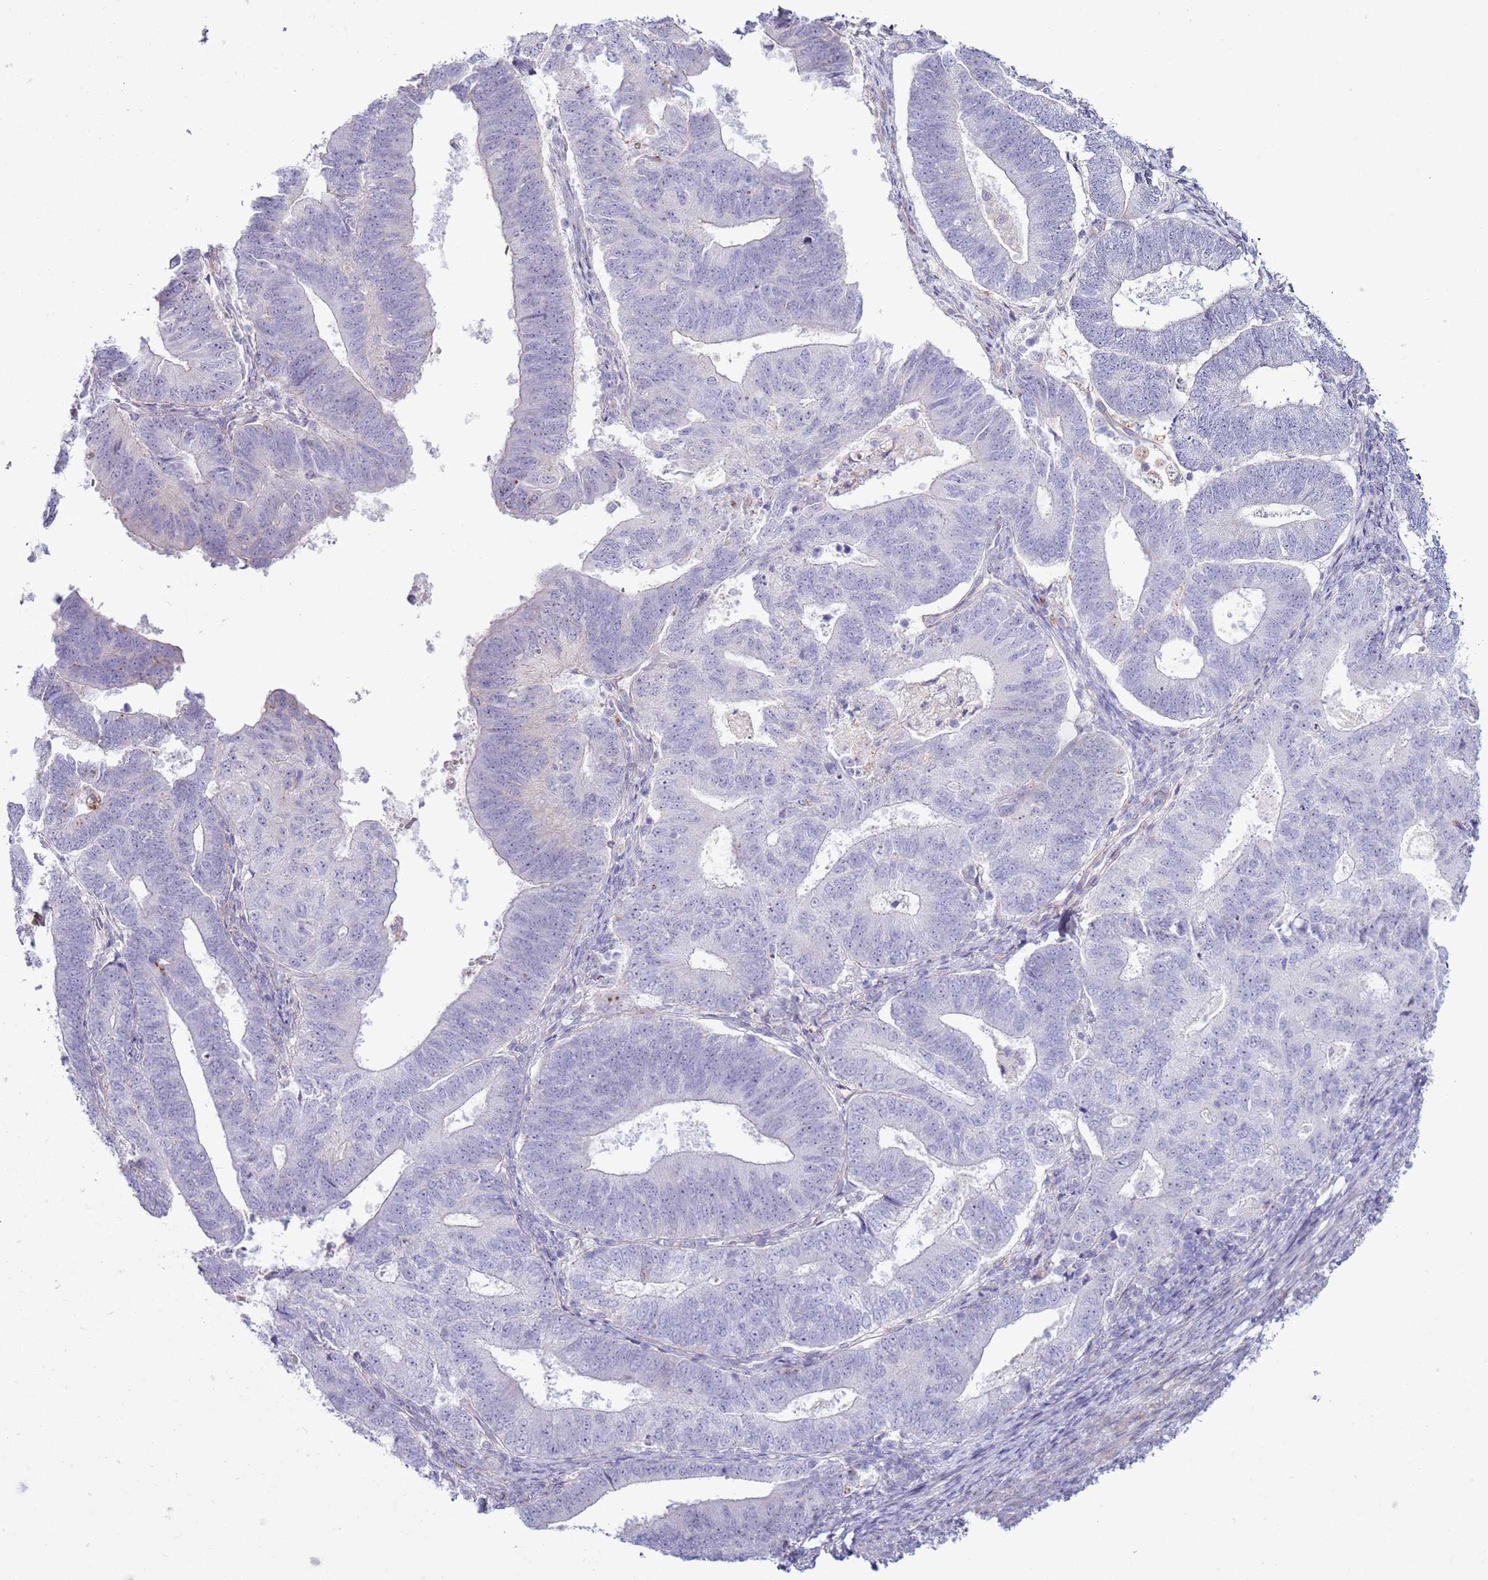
{"staining": {"intensity": "negative", "quantity": "none", "location": "none"}, "tissue": "endometrial cancer", "cell_type": "Tumor cells", "image_type": "cancer", "snomed": [{"axis": "morphology", "description": "Adenocarcinoma, NOS"}, {"axis": "topography", "description": "Endometrium"}], "caption": "IHC micrograph of neoplastic tissue: adenocarcinoma (endometrial) stained with DAB displays no significant protein staining in tumor cells.", "gene": "HEATR1", "patient": {"sex": "female", "age": 70}}